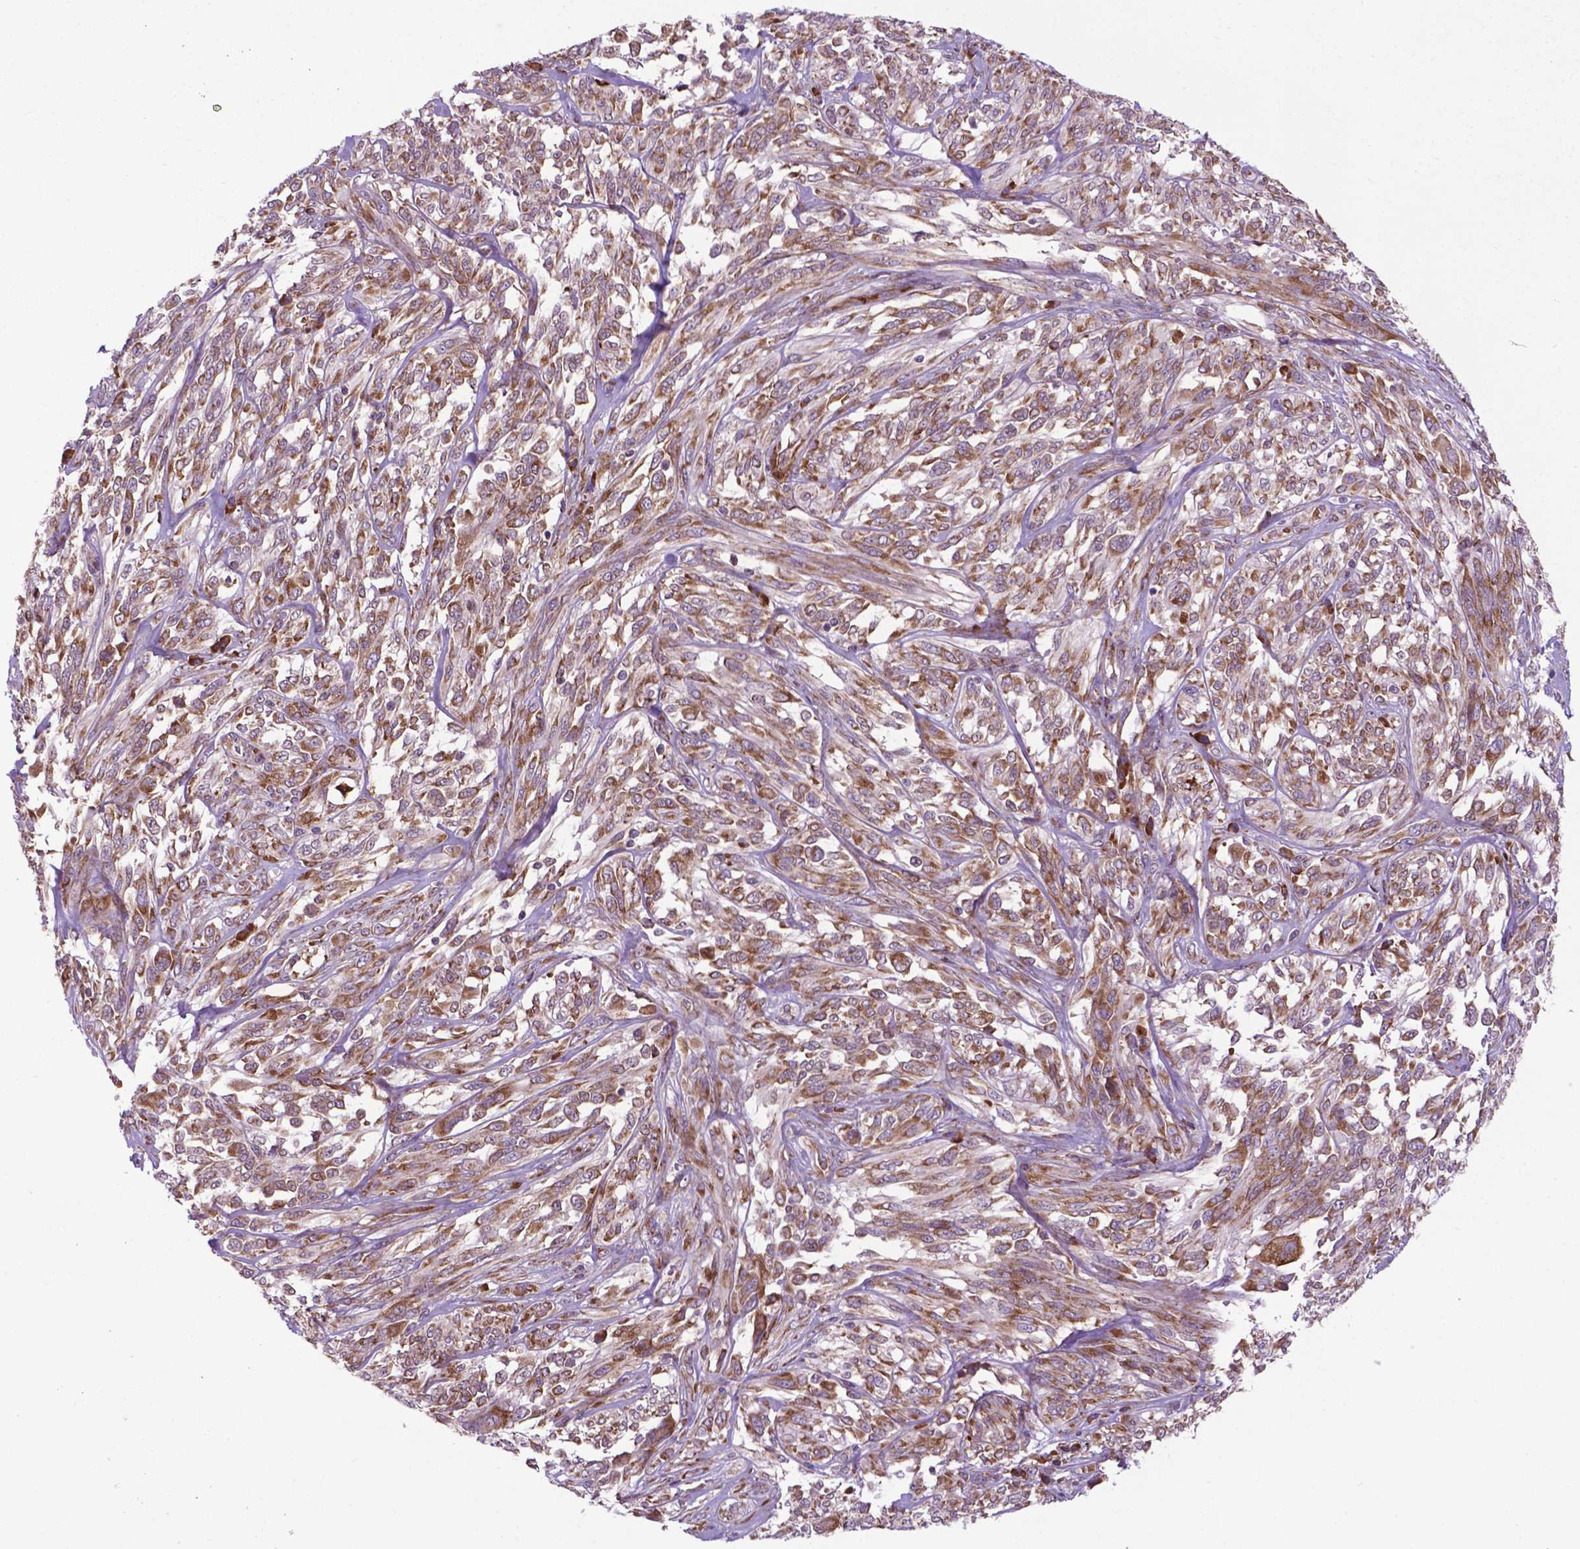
{"staining": {"intensity": "weak", "quantity": ">75%", "location": "cytoplasmic/membranous"}, "tissue": "melanoma", "cell_type": "Tumor cells", "image_type": "cancer", "snomed": [{"axis": "morphology", "description": "Malignant melanoma, NOS"}, {"axis": "topography", "description": "Skin"}], "caption": "Malignant melanoma stained with a protein marker exhibits weak staining in tumor cells.", "gene": "WDR83OS", "patient": {"sex": "female", "age": 91}}